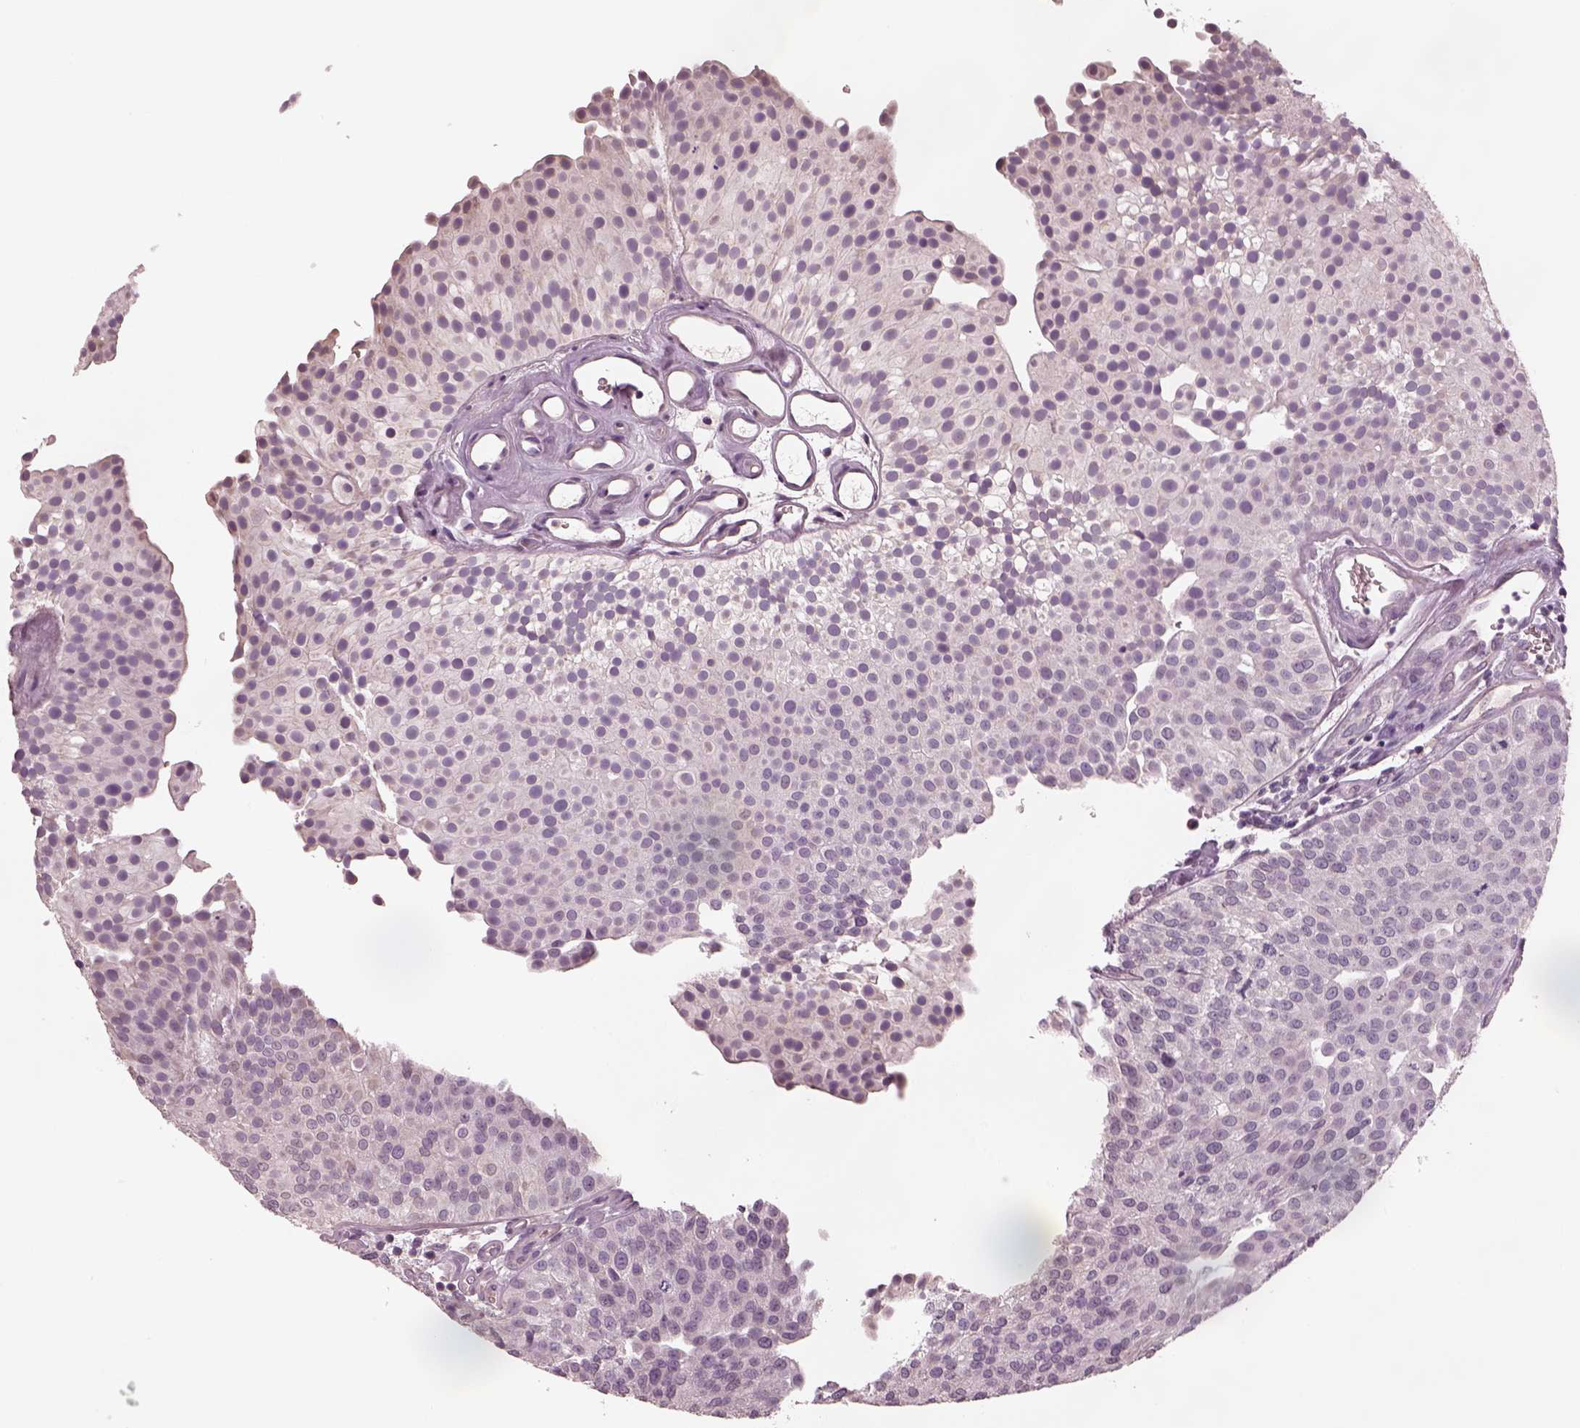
{"staining": {"intensity": "negative", "quantity": "none", "location": "none"}, "tissue": "urothelial cancer", "cell_type": "Tumor cells", "image_type": "cancer", "snomed": [{"axis": "morphology", "description": "Urothelial carcinoma, Low grade"}, {"axis": "topography", "description": "Urinary bladder"}], "caption": "Immunohistochemistry micrograph of neoplastic tissue: low-grade urothelial carcinoma stained with DAB demonstrates no significant protein staining in tumor cells.", "gene": "TLX3", "patient": {"sex": "female", "age": 87}}